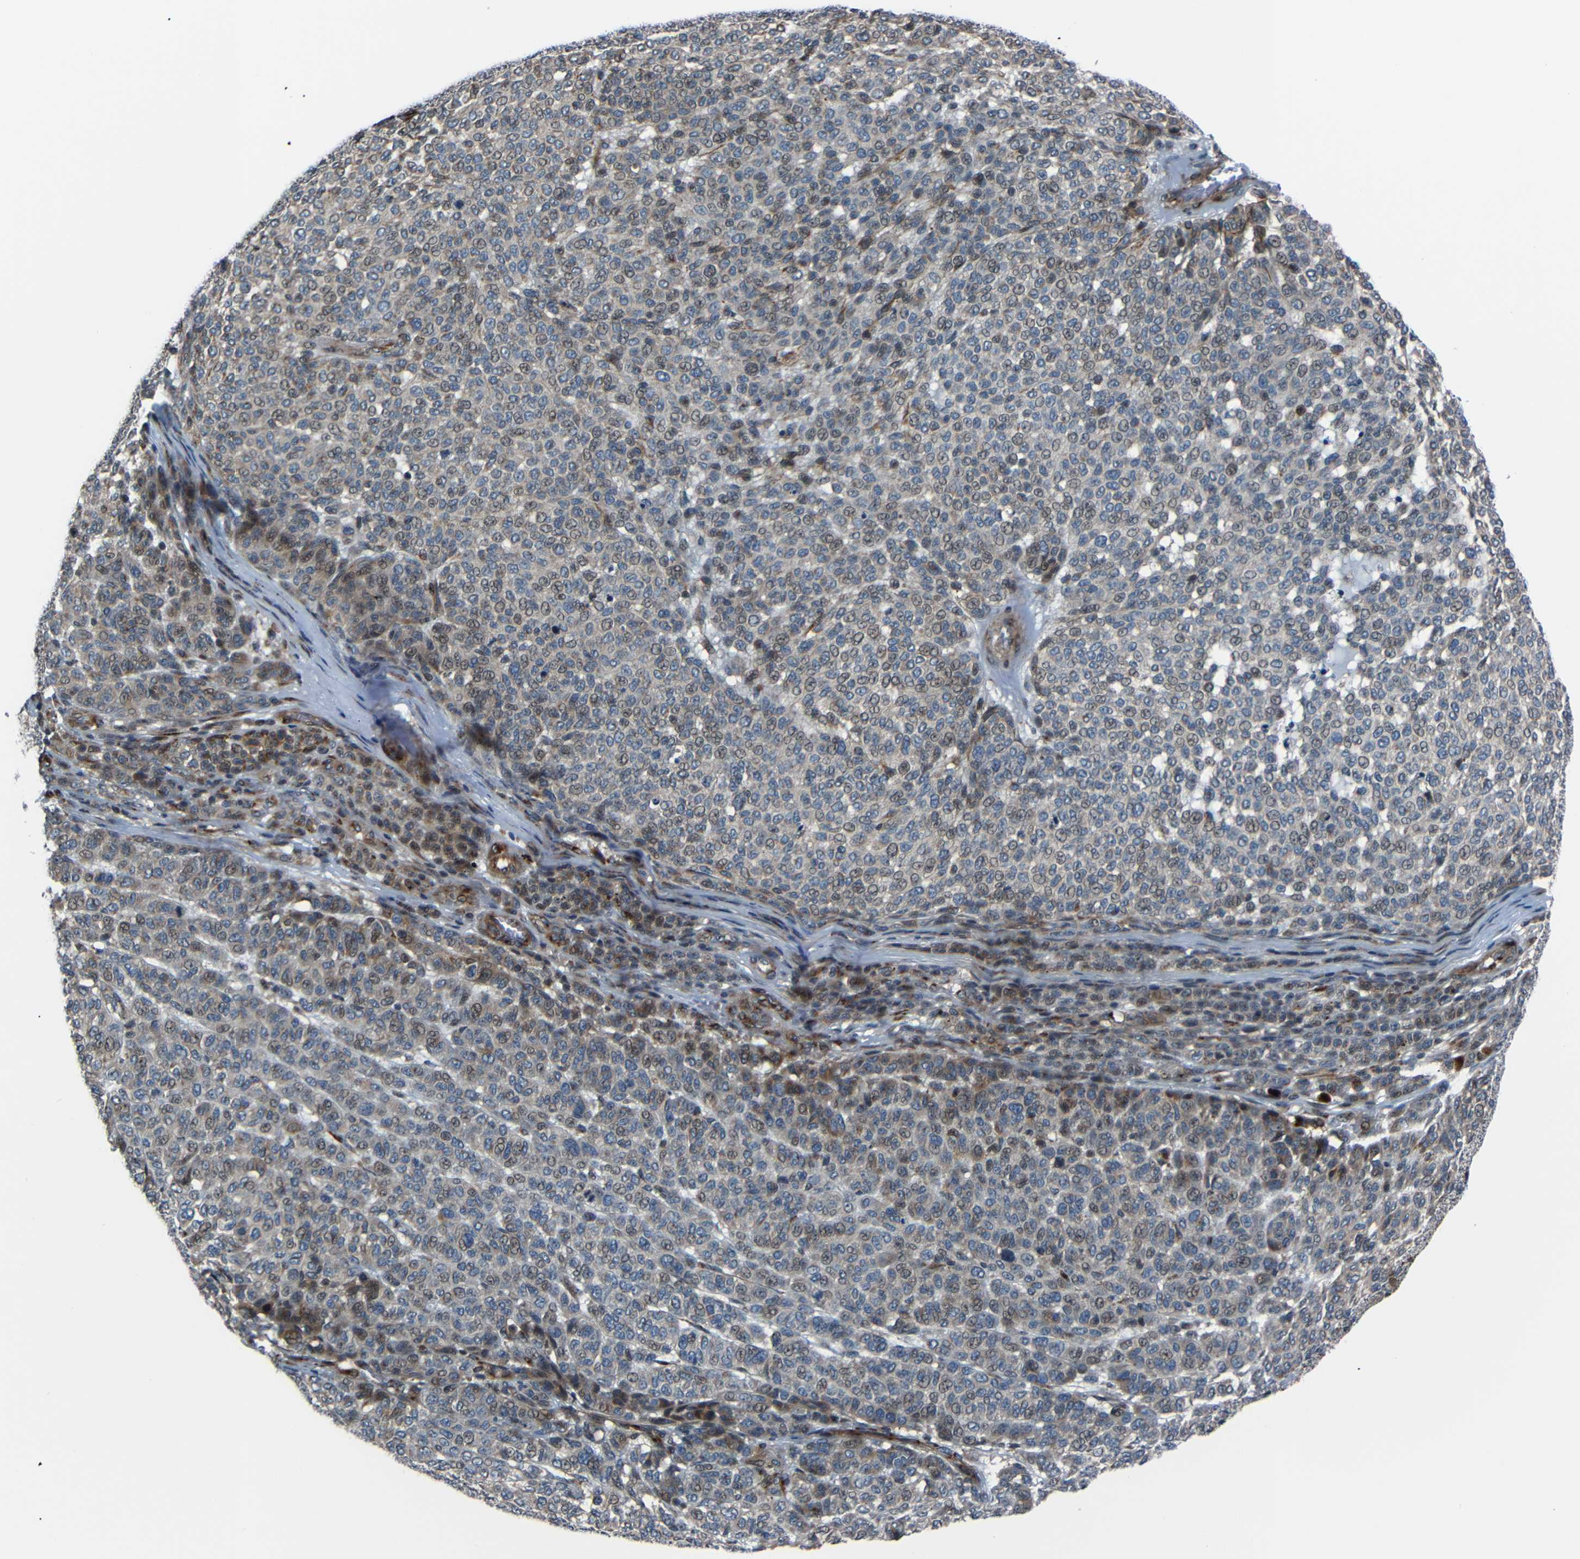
{"staining": {"intensity": "weak", "quantity": ">75%", "location": "cytoplasmic/membranous,nuclear"}, "tissue": "melanoma", "cell_type": "Tumor cells", "image_type": "cancer", "snomed": [{"axis": "morphology", "description": "Malignant melanoma, NOS"}, {"axis": "topography", "description": "Skin"}], "caption": "The image demonstrates a brown stain indicating the presence of a protein in the cytoplasmic/membranous and nuclear of tumor cells in malignant melanoma.", "gene": "AKAP9", "patient": {"sex": "male", "age": 59}}